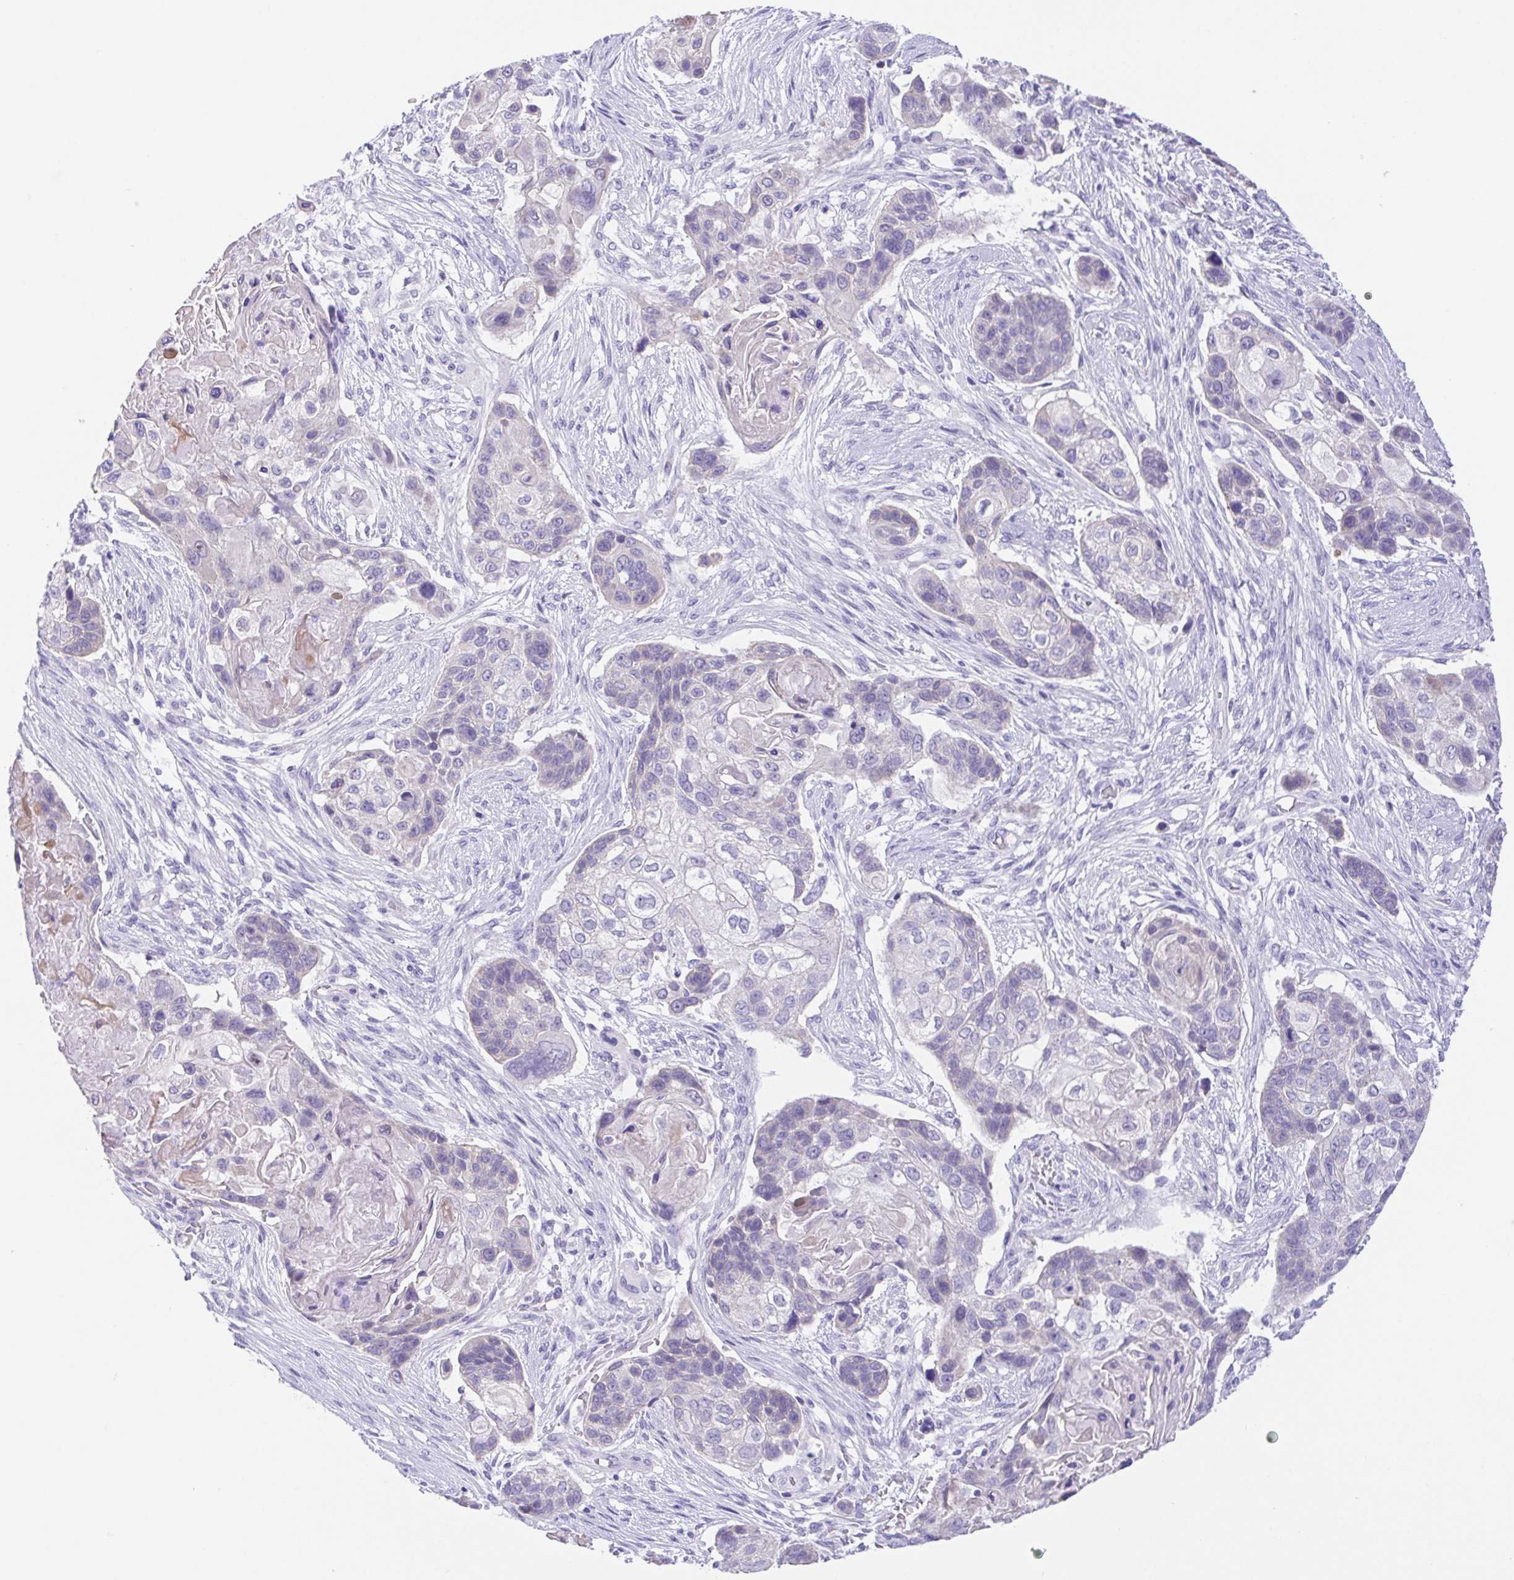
{"staining": {"intensity": "negative", "quantity": "none", "location": "none"}, "tissue": "lung cancer", "cell_type": "Tumor cells", "image_type": "cancer", "snomed": [{"axis": "morphology", "description": "Squamous cell carcinoma, NOS"}, {"axis": "topography", "description": "Lung"}], "caption": "High magnification brightfield microscopy of squamous cell carcinoma (lung) stained with DAB (brown) and counterstained with hematoxylin (blue): tumor cells show no significant positivity.", "gene": "SPATA4", "patient": {"sex": "male", "age": 69}}